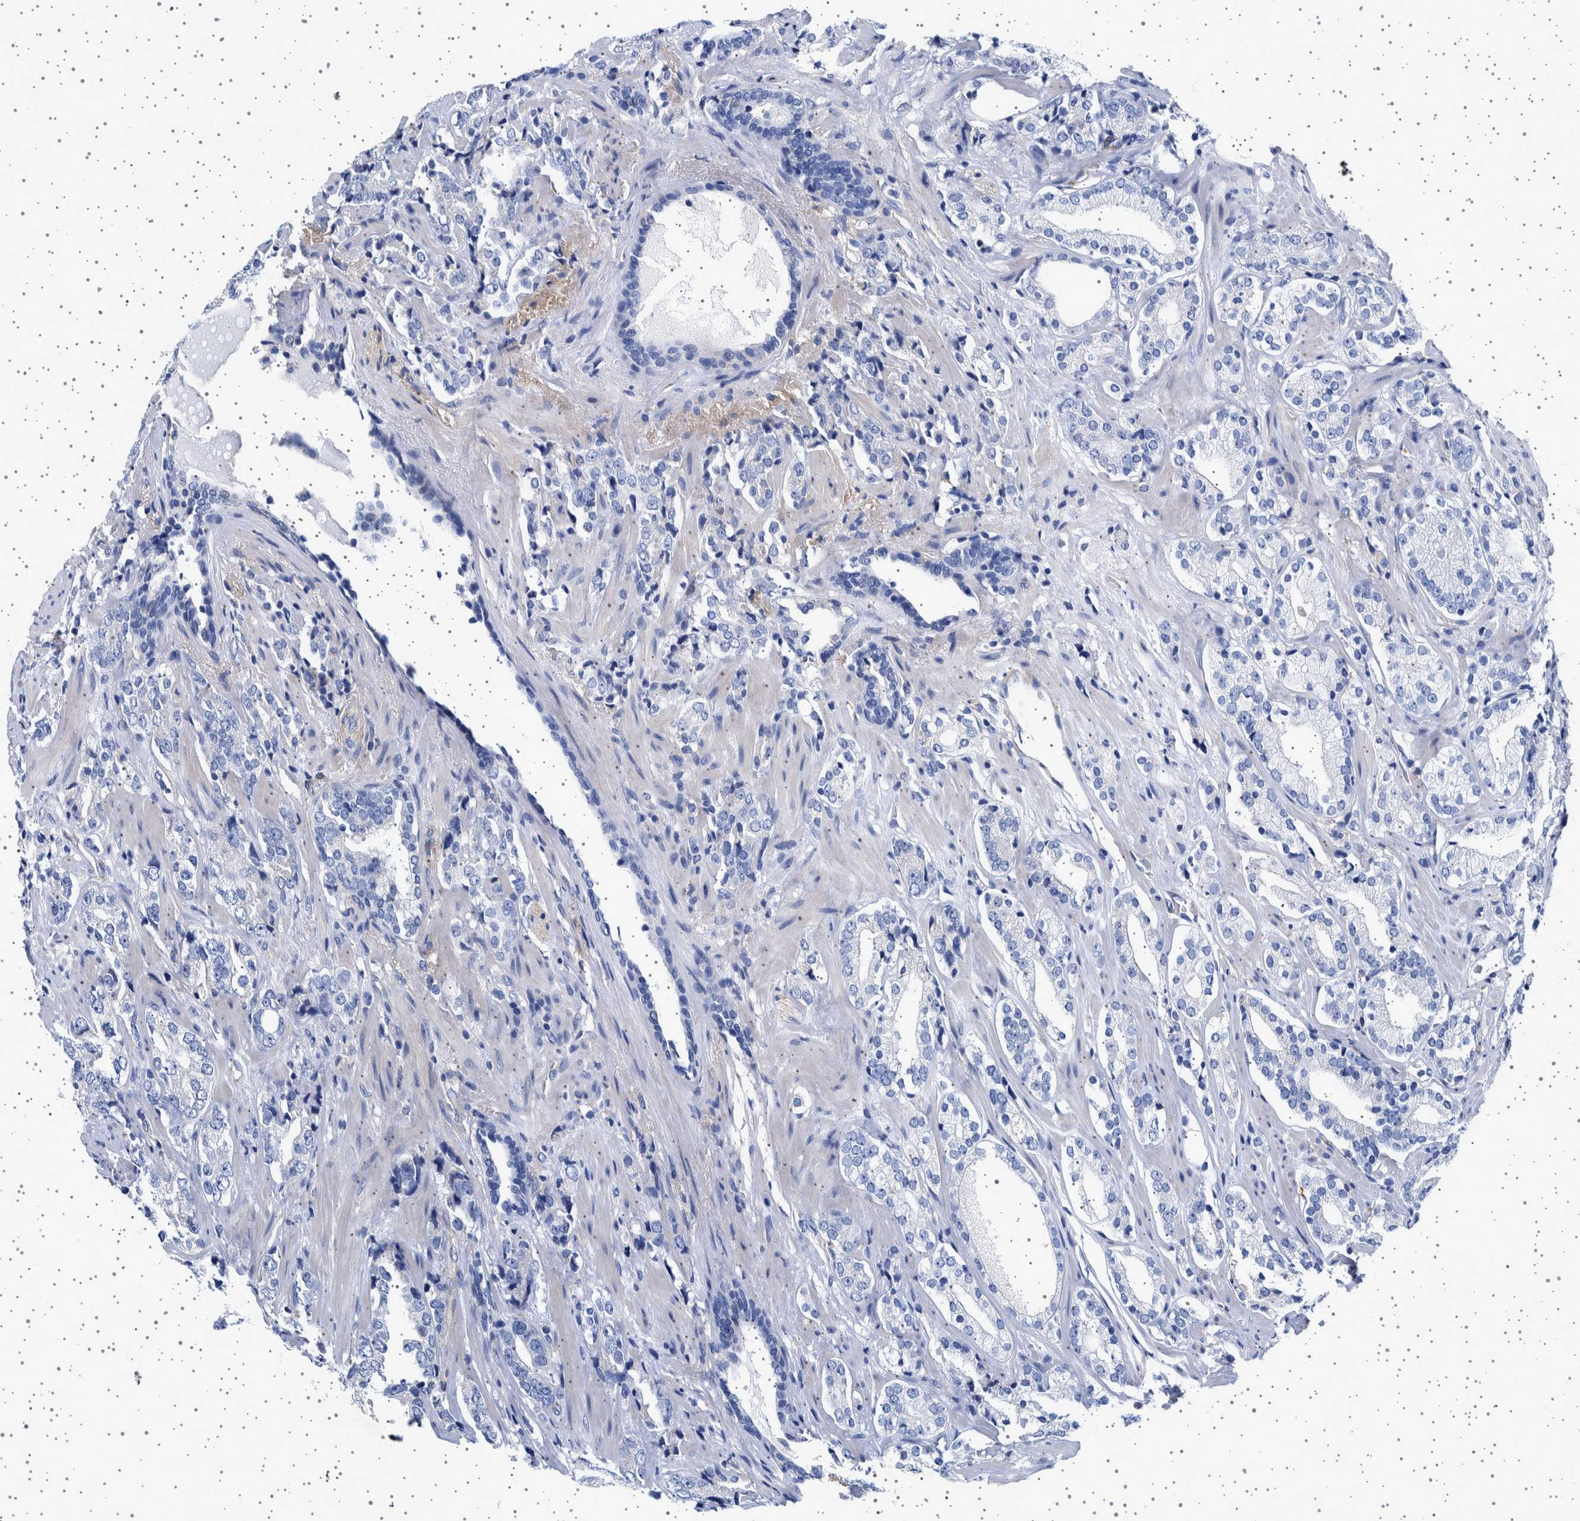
{"staining": {"intensity": "negative", "quantity": "none", "location": "none"}, "tissue": "prostate cancer", "cell_type": "Tumor cells", "image_type": "cancer", "snomed": [{"axis": "morphology", "description": "Adenocarcinoma, High grade"}, {"axis": "topography", "description": "Prostate"}], "caption": "An image of adenocarcinoma (high-grade) (prostate) stained for a protein exhibits no brown staining in tumor cells.", "gene": "SEPTIN4", "patient": {"sex": "male", "age": 71}}